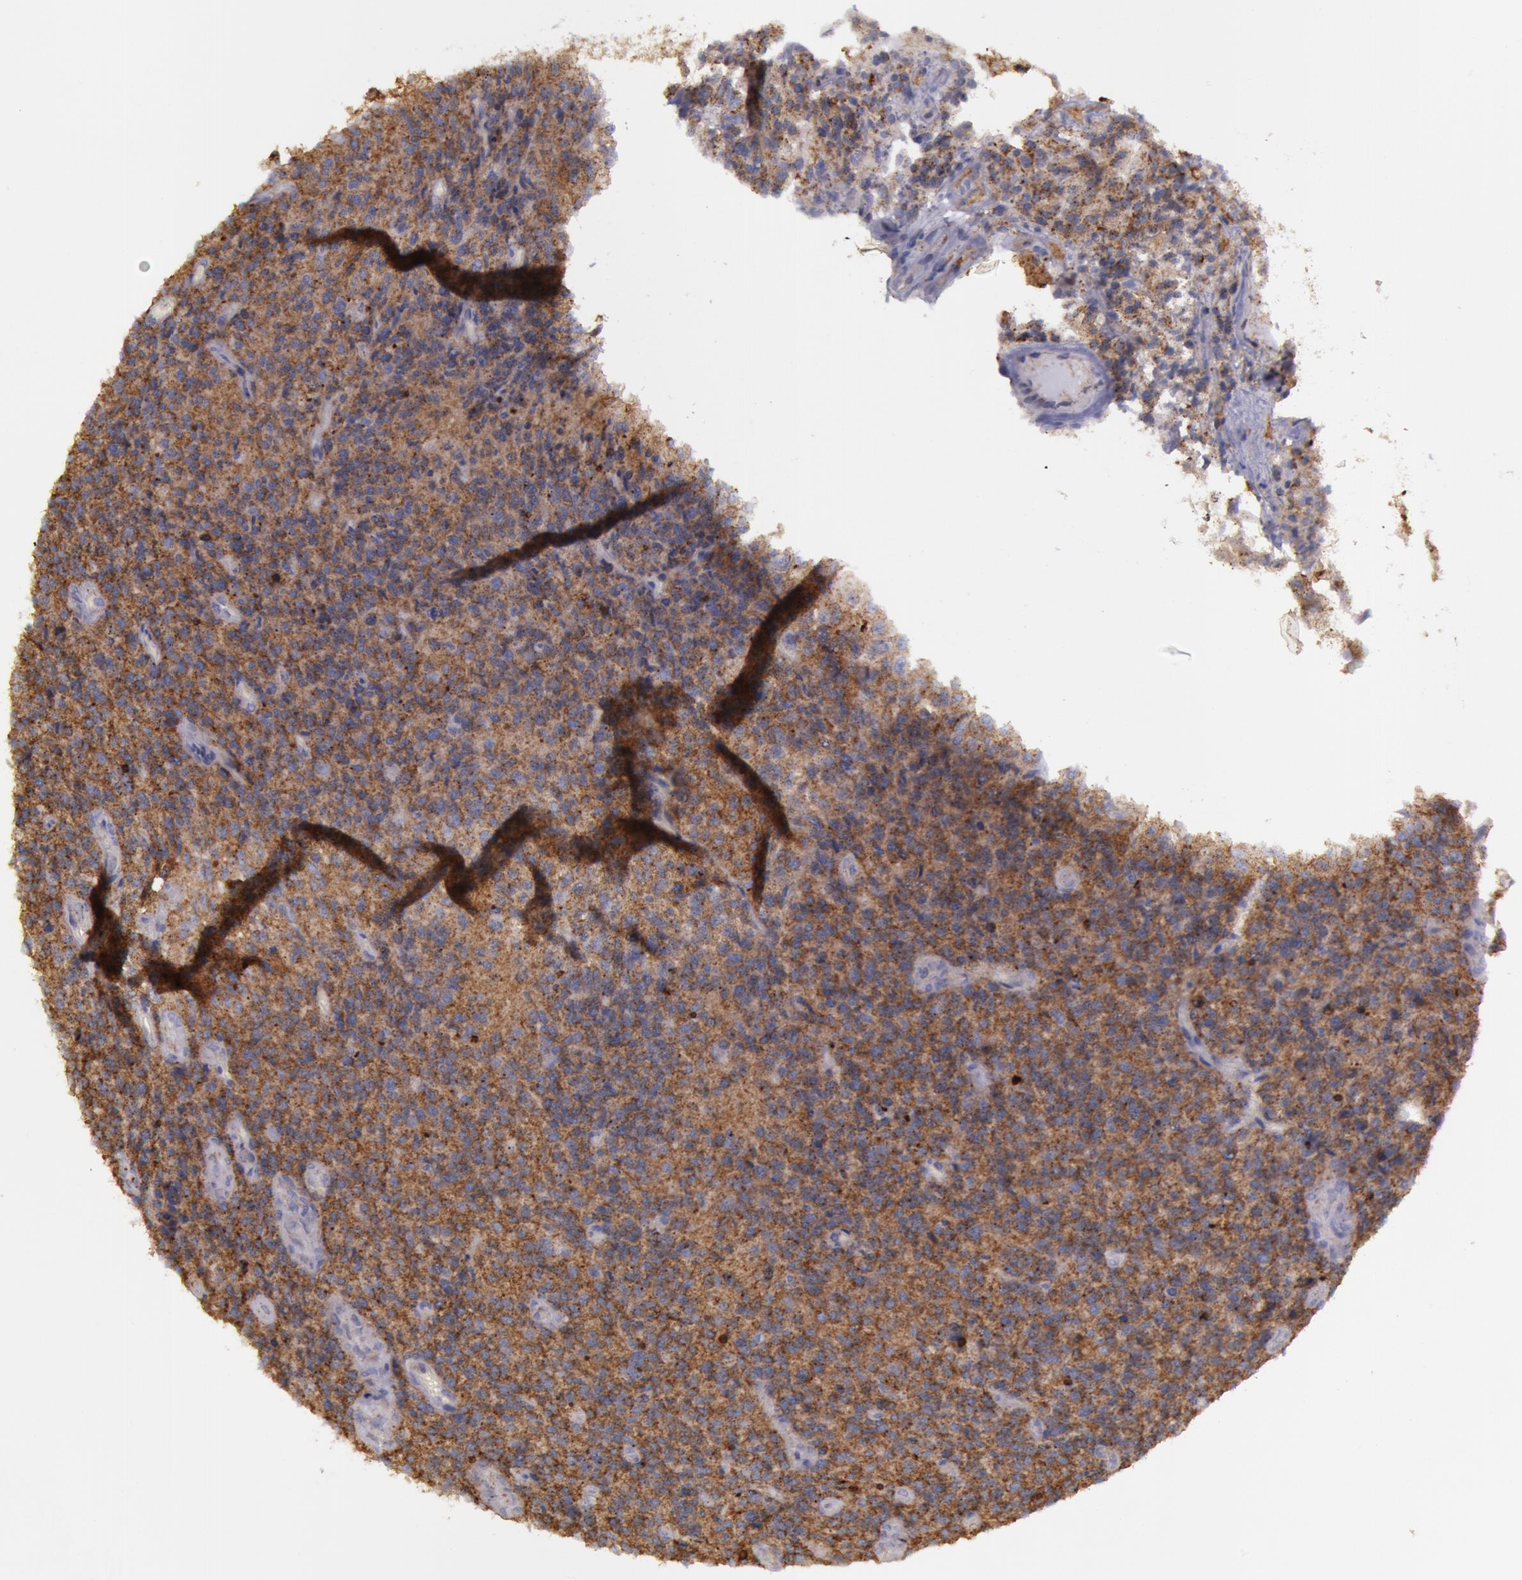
{"staining": {"intensity": "moderate", "quantity": ">75%", "location": "cytoplasmic/membranous"}, "tissue": "glioma", "cell_type": "Tumor cells", "image_type": "cancer", "snomed": [{"axis": "morphology", "description": "Glioma, malignant, High grade"}, {"axis": "topography", "description": "Brain"}], "caption": "Glioma stained with a brown dye displays moderate cytoplasmic/membranous positive positivity in about >75% of tumor cells.", "gene": "FLOT2", "patient": {"sex": "male", "age": 36}}